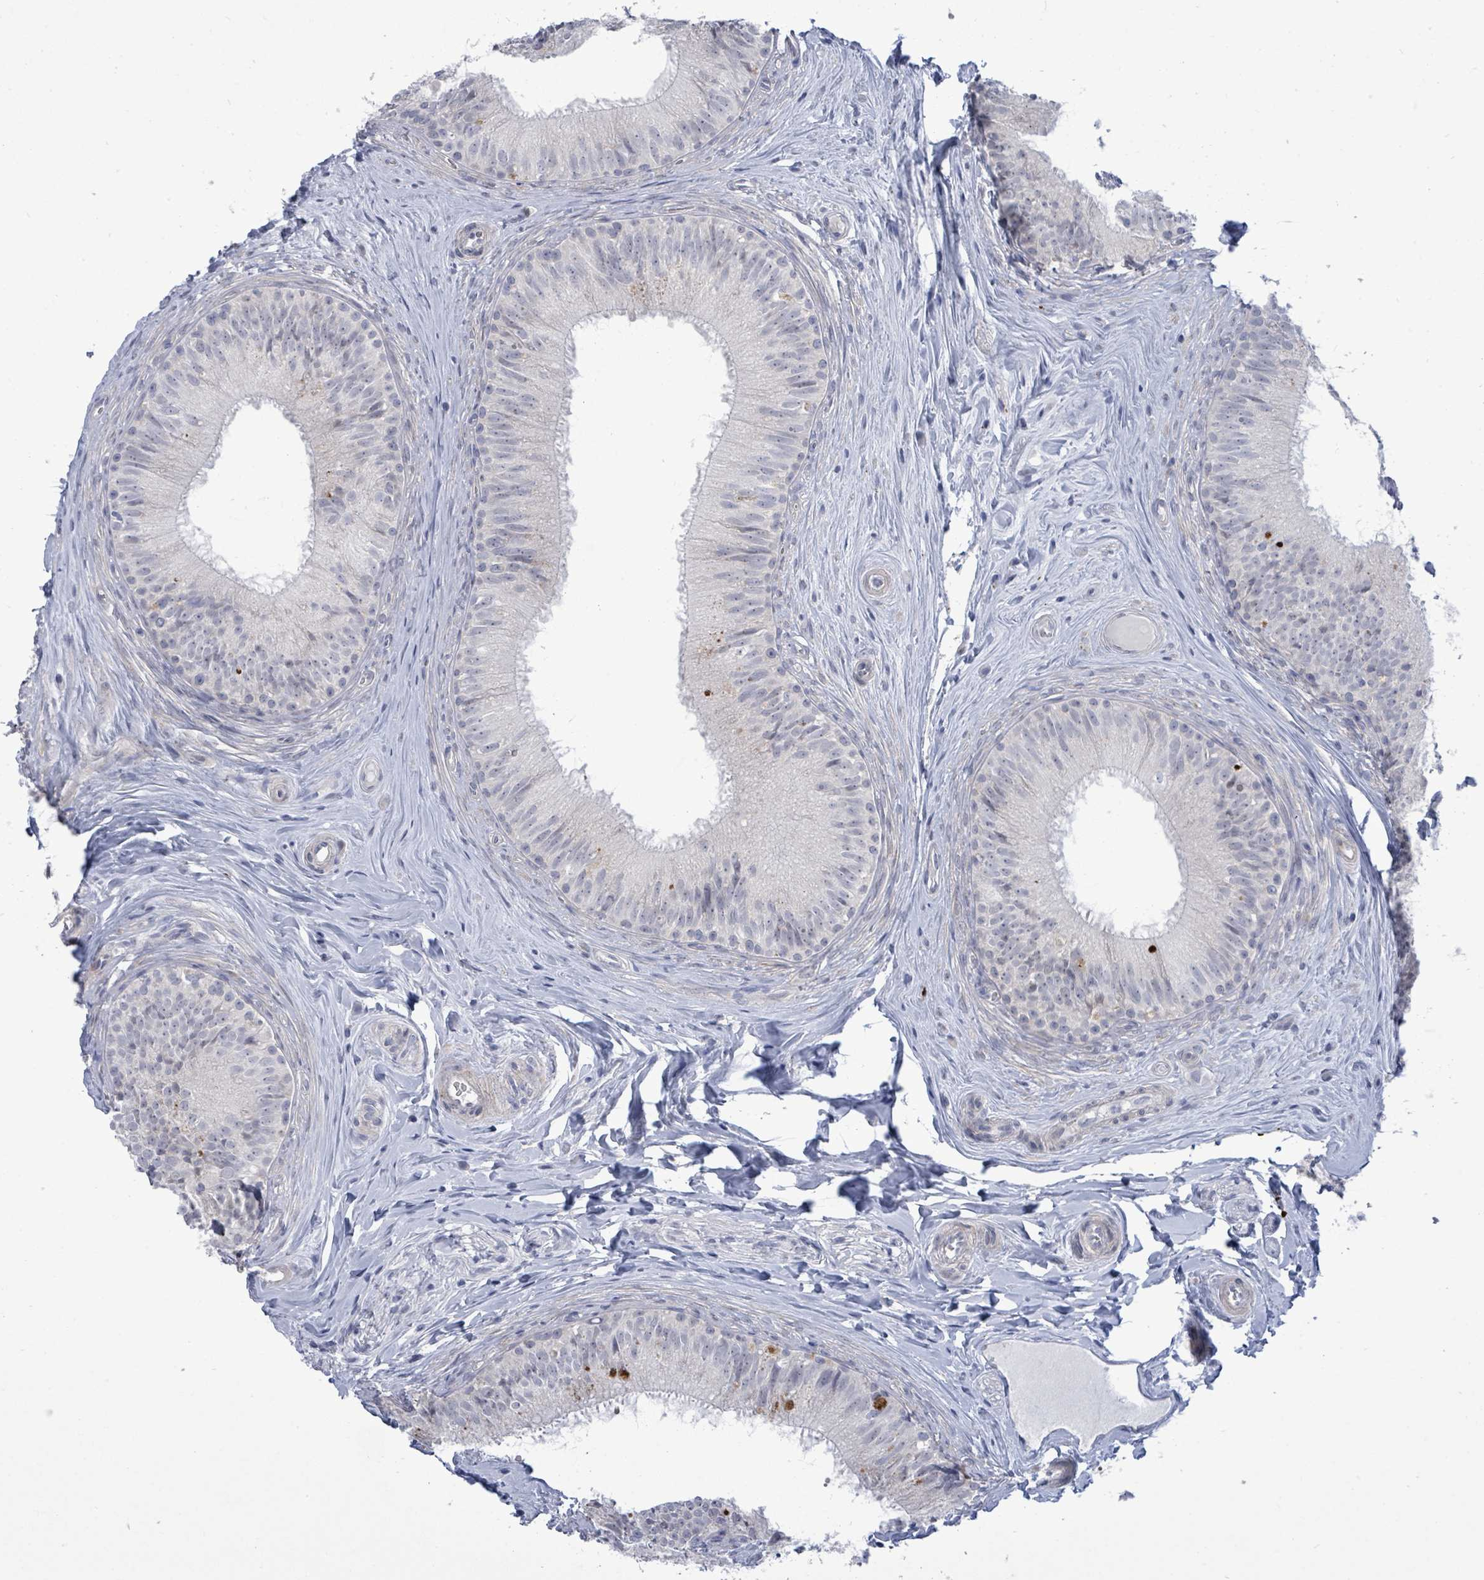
{"staining": {"intensity": "negative", "quantity": "none", "location": "none"}, "tissue": "epididymis", "cell_type": "Glandular cells", "image_type": "normal", "snomed": [{"axis": "morphology", "description": "Normal tissue, NOS"}, {"axis": "topography", "description": "Epididymis"}], "caption": "Glandular cells show no significant protein positivity in unremarkable epididymis. Nuclei are stained in blue.", "gene": "CT45A10", "patient": {"sex": "male", "age": 34}}